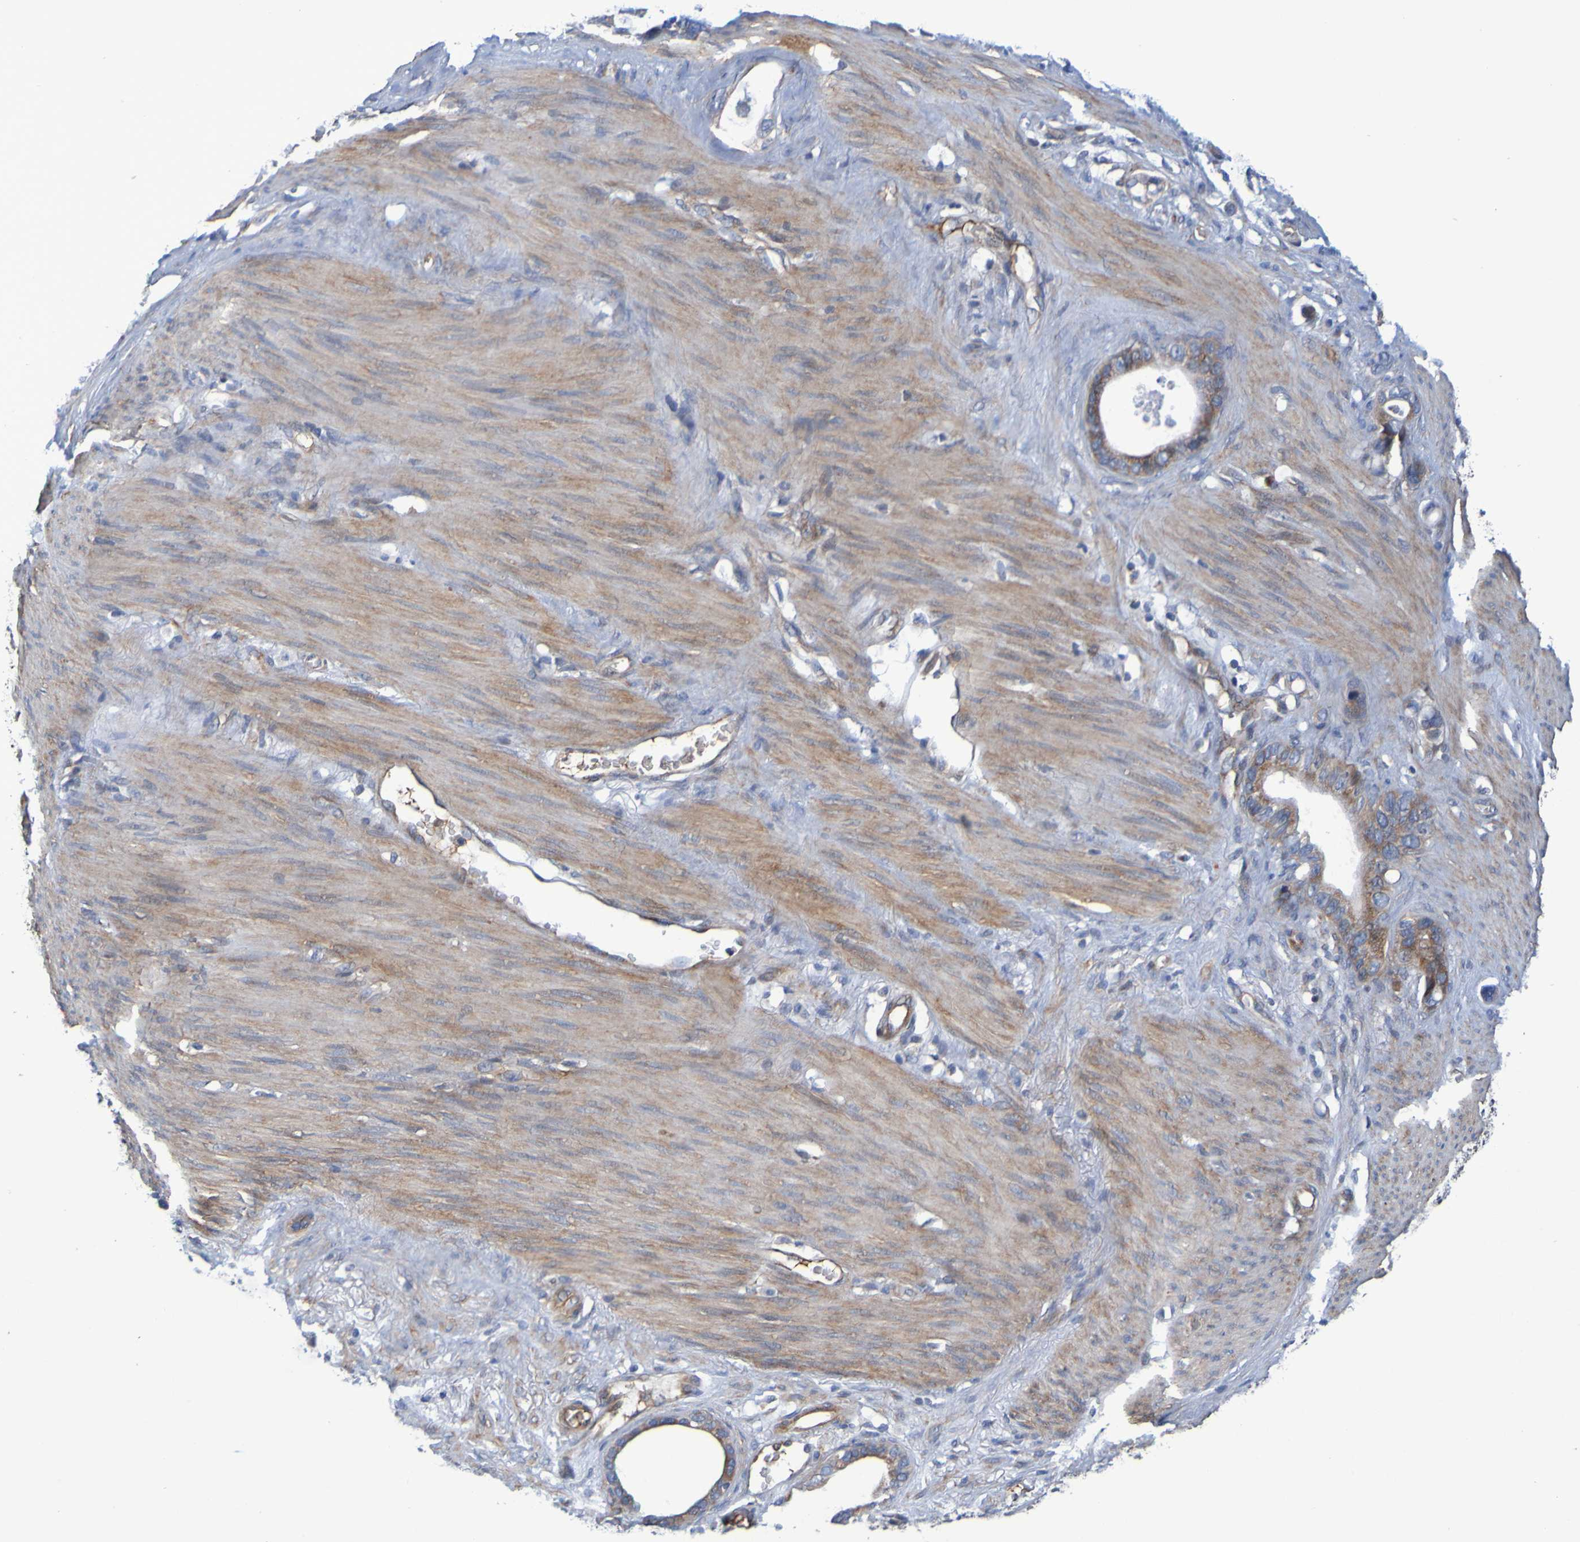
{"staining": {"intensity": "moderate", "quantity": ">75%", "location": "cytoplasmic/membranous"}, "tissue": "stomach cancer", "cell_type": "Tumor cells", "image_type": "cancer", "snomed": [{"axis": "morphology", "description": "Adenocarcinoma, NOS"}, {"axis": "topography", "description": "Stomach"}], "caption": "A medium amount of moderate cytoplasmic/membranous expression is appreciated in about >75% of tumor cells in stomach cancer tissue.", "gene": "CCDC51", "patient": {"sex": "female", "age": 75}}